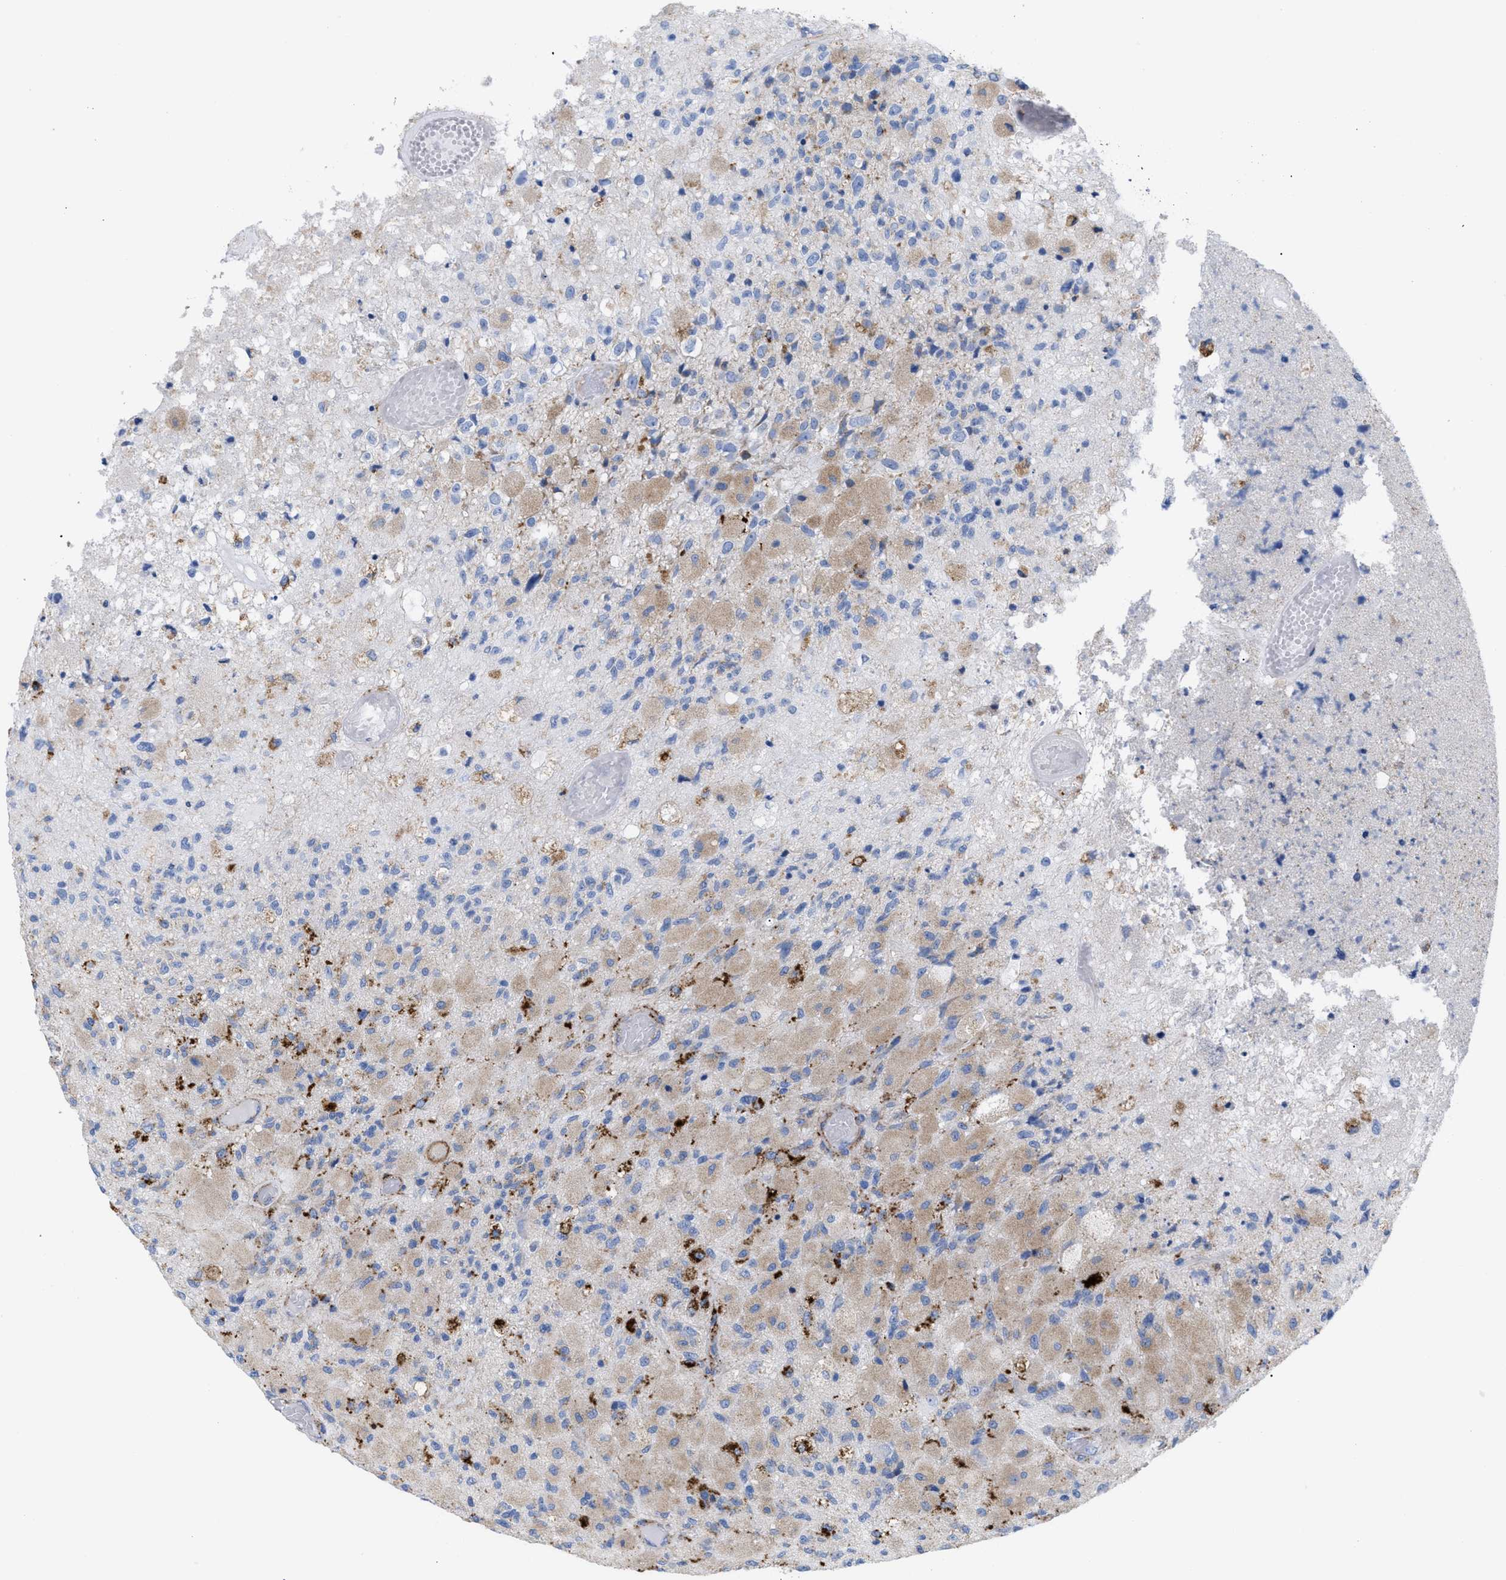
{"staining": {"intensity": "weak", "quantity": ">75%", "location": "cytoplasmic/membranous"}, "tissue": "glioma", "cell_type": "Tumor cells", "image_type": "cancer", "snomed": [{"axis": "morphology", "description": "Normal tissue, NOS"}, {"axis": "morphology", "description": "Glioma, malignant, High grade"}, {"axis": "topography", "description": "Cerebral cortex"}], "caption": "Immunohistochemistry histopathology image of neoplastic tissue: human malignant glioma (high-grade) stained using immunohistochemistry exhibits low levels of weak protein expression localized specifically in the cytoplasmic/membranous of tumor cells, appearing as a cytoplasmic/membranous brown color.", "gene": "DRAM2", "patient": {"sex": "male", "age": 77}}